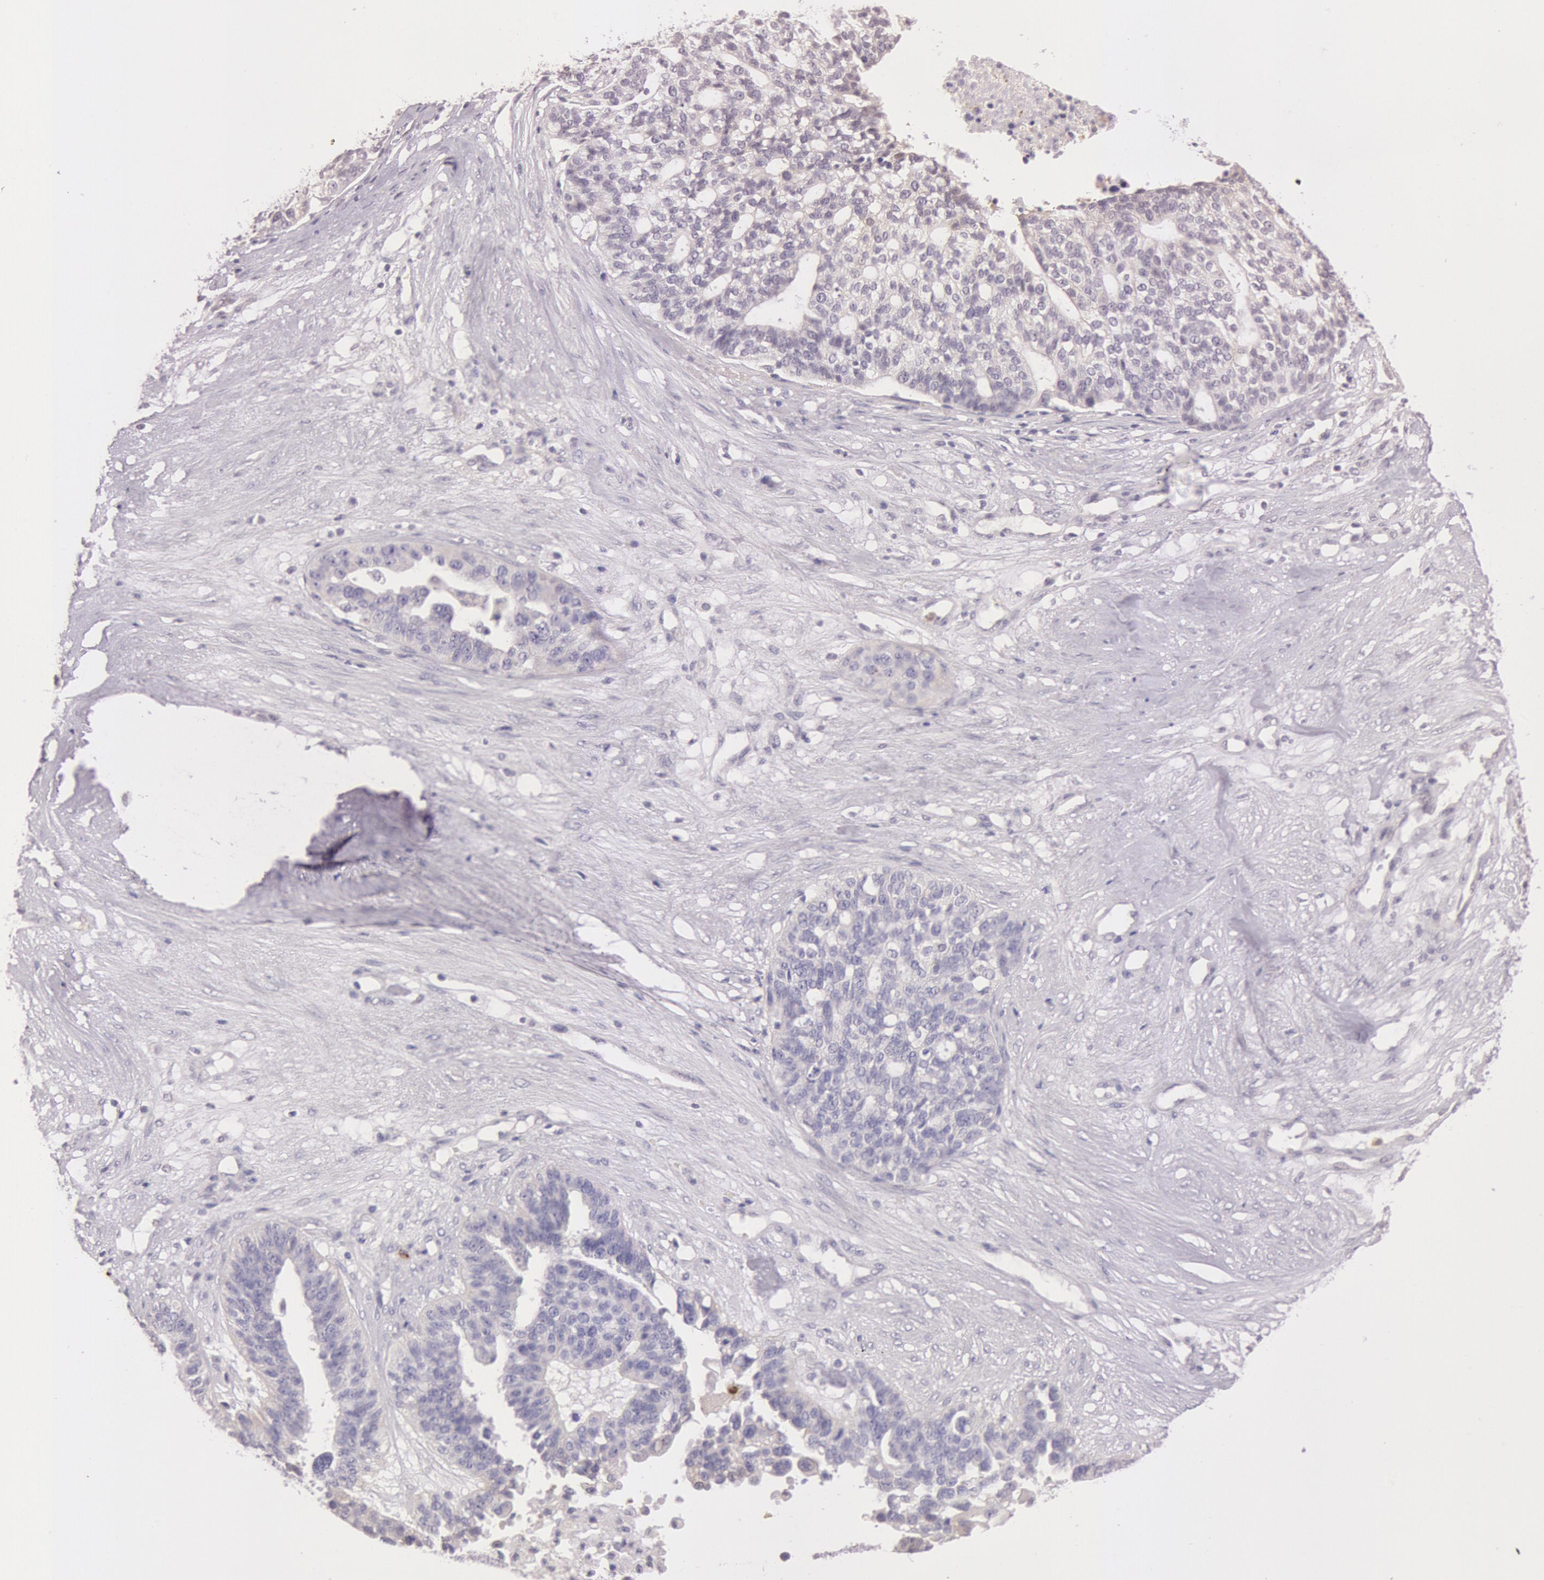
{"staining": {"intensity": "negative", "quantity": "none", "location": "none"}, "tissue": "ovarian cancer", "cell_type": "Tumor cells", "image_type": "cancer", "snomed": [{"axis": "morphology", "description": "Cystadenocarcinoma, serous, NOS"}, {"axis": "topography", "description": "Ovary"}], "caption": "Immunohistochemistry (IHC) micrograph of neoplastic tissue: human ovarian cancer (serous cystadenocarcinoma) stained with DAB (3,3'-diaminobenzidine) displays no significant protein expression in tumor cells.", "gene": "KDM6A", "patient": {"sex": "female", "age": 59}}